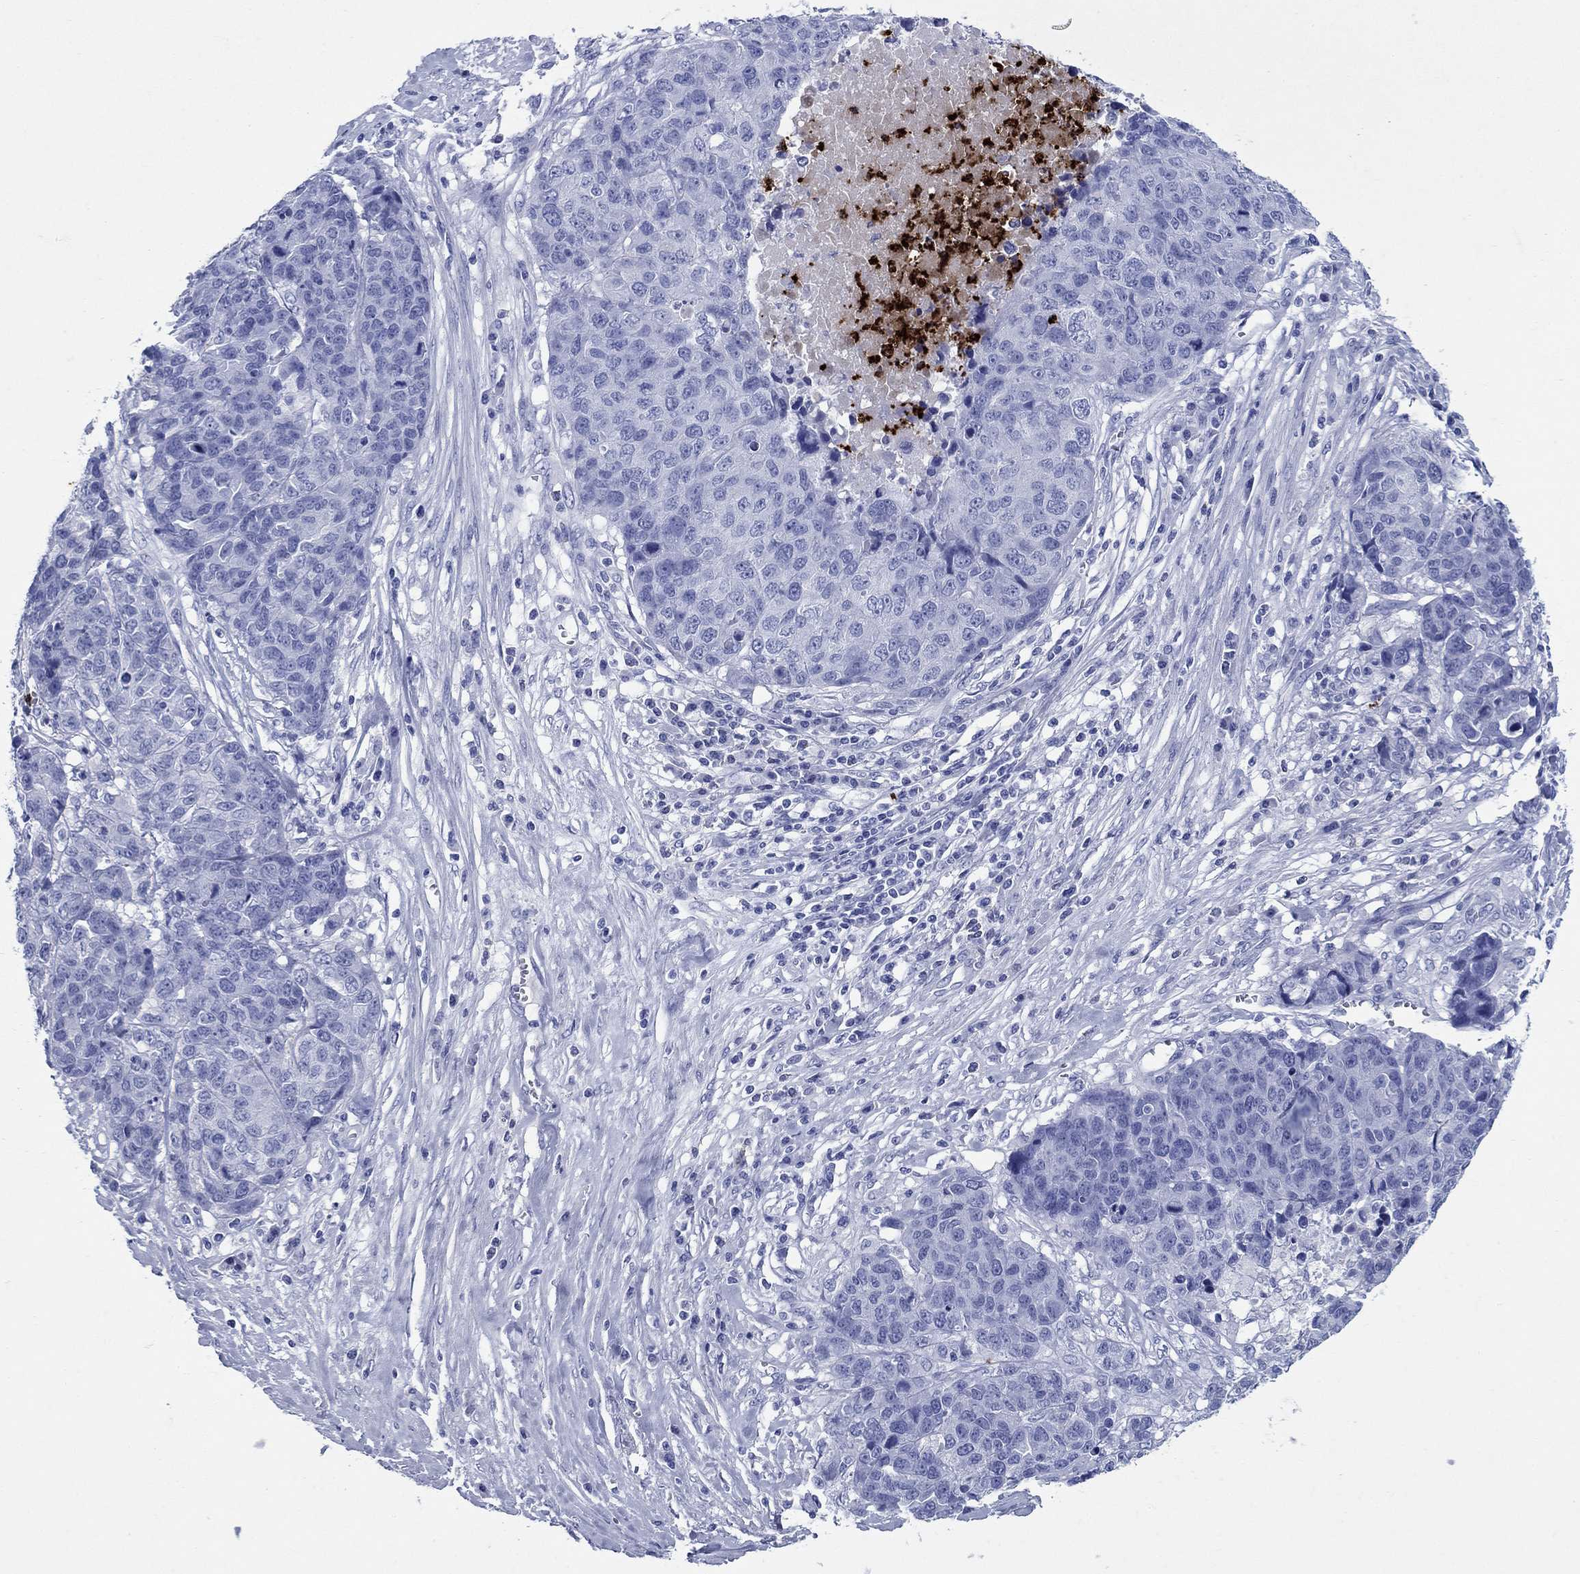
{"staining": {"intensity": "negative", "quantity": "none", "location": "none"}, "tissue": "ovarian cancer", "cell_type": "Tumor cells", "image_type": "cancer", "snomed": [{"axis": "morphology", "description": "Cystadenocarcinoma, serous, NOS"}, {"axis": "topography", "description": "Ovary"}], "caption": "The immunohistochemistry (IHC) photomicrograph has no significant positivity in tumor cells of ovarian cancer tissue.", "gene": "AZU1", "patient": {"sex": "female", "age": 87}}